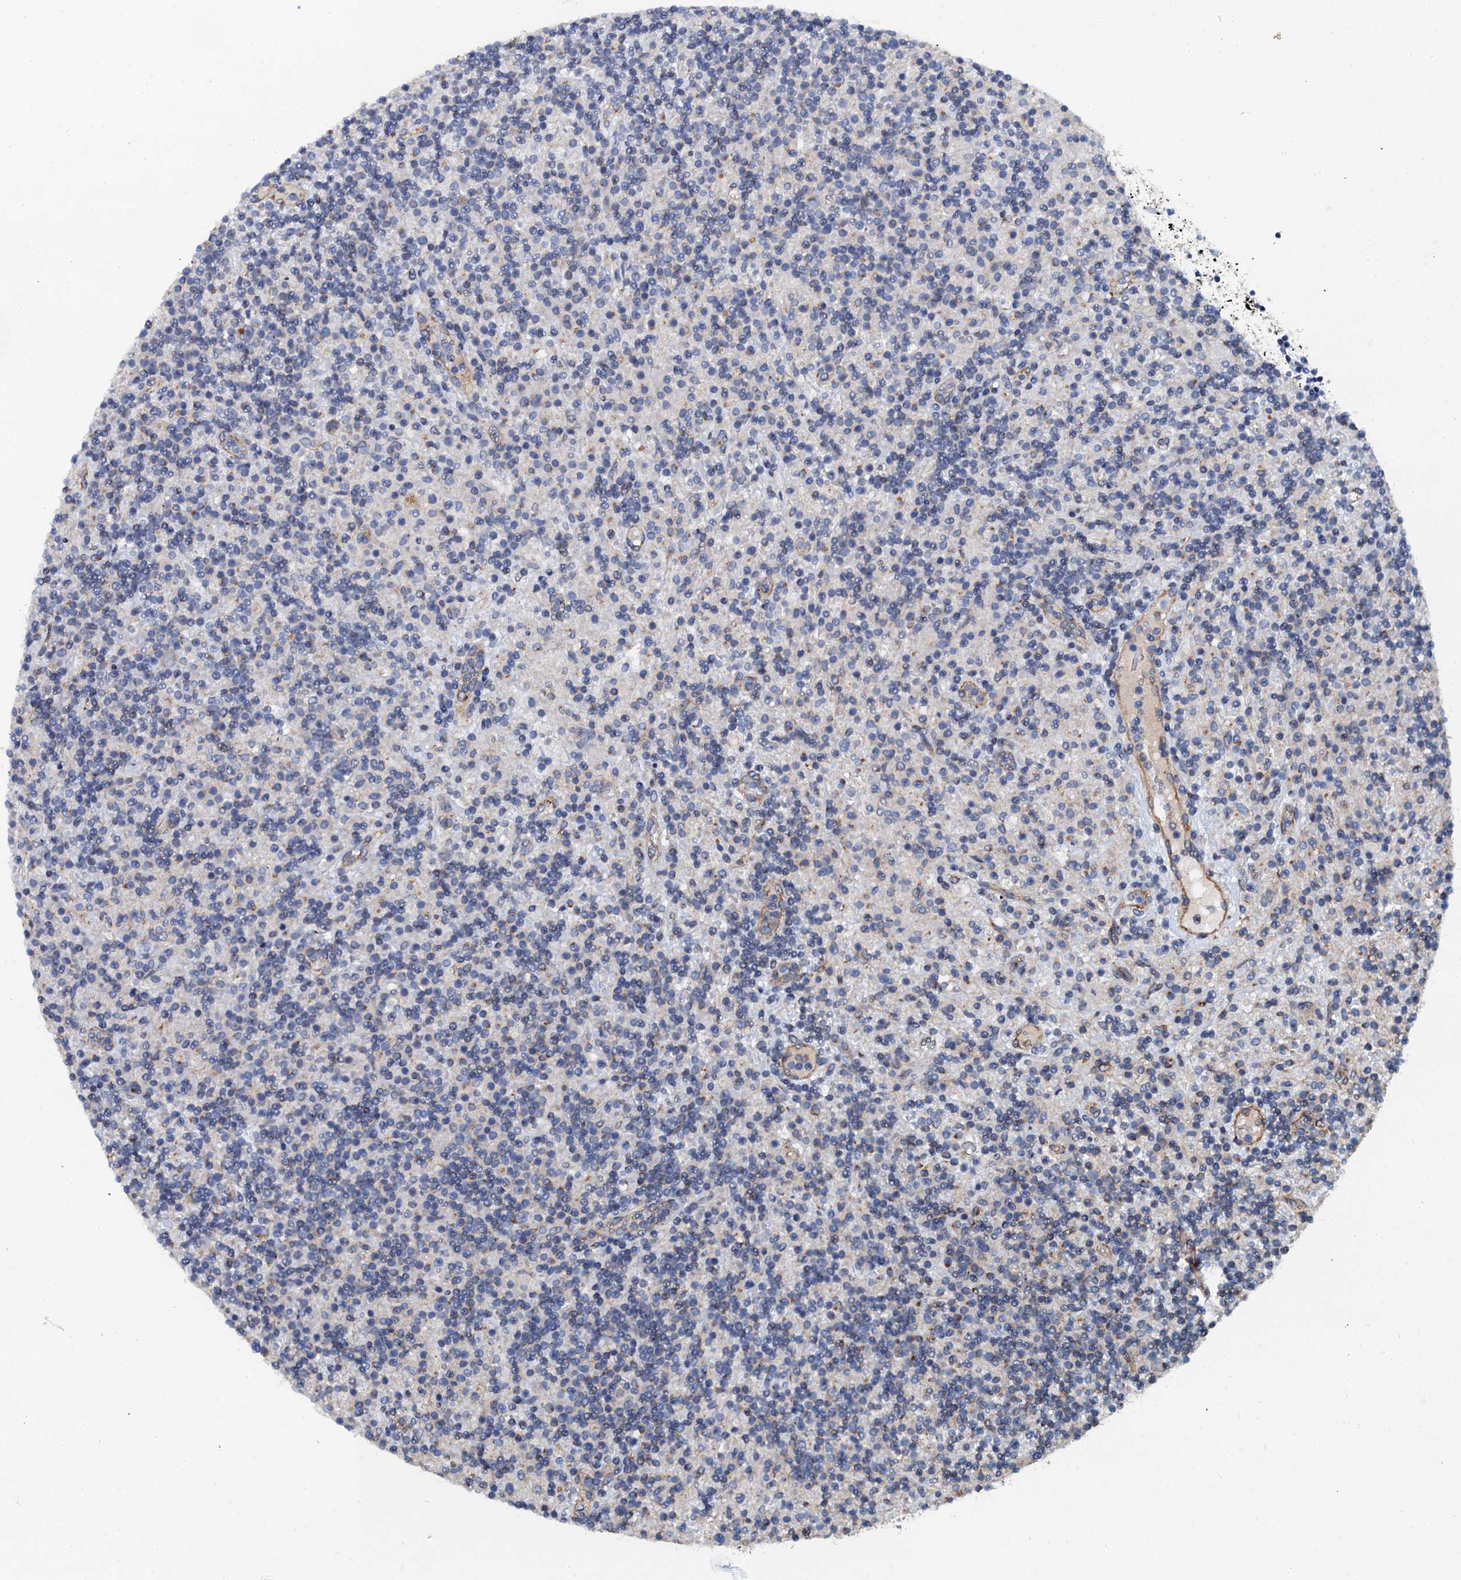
{"staining": {"intensity": "weak", "quantity": "<25%", "location": "cytoplasmic/membranous"}, "tissue": "lymphoma", "cell_type": "Tumor cells", "image_type": "cancer", "snomed": [{"axis": "morphology", "description": "Hodgkin's disease, NOS"}, {"axis": "topography", "description": "Lymph node"}], "caption": "There is no significant staining in tumor cells of Hodgkin's disease.", "gene": "NGRN", "patient": {"sex": "male", "age": 70}}